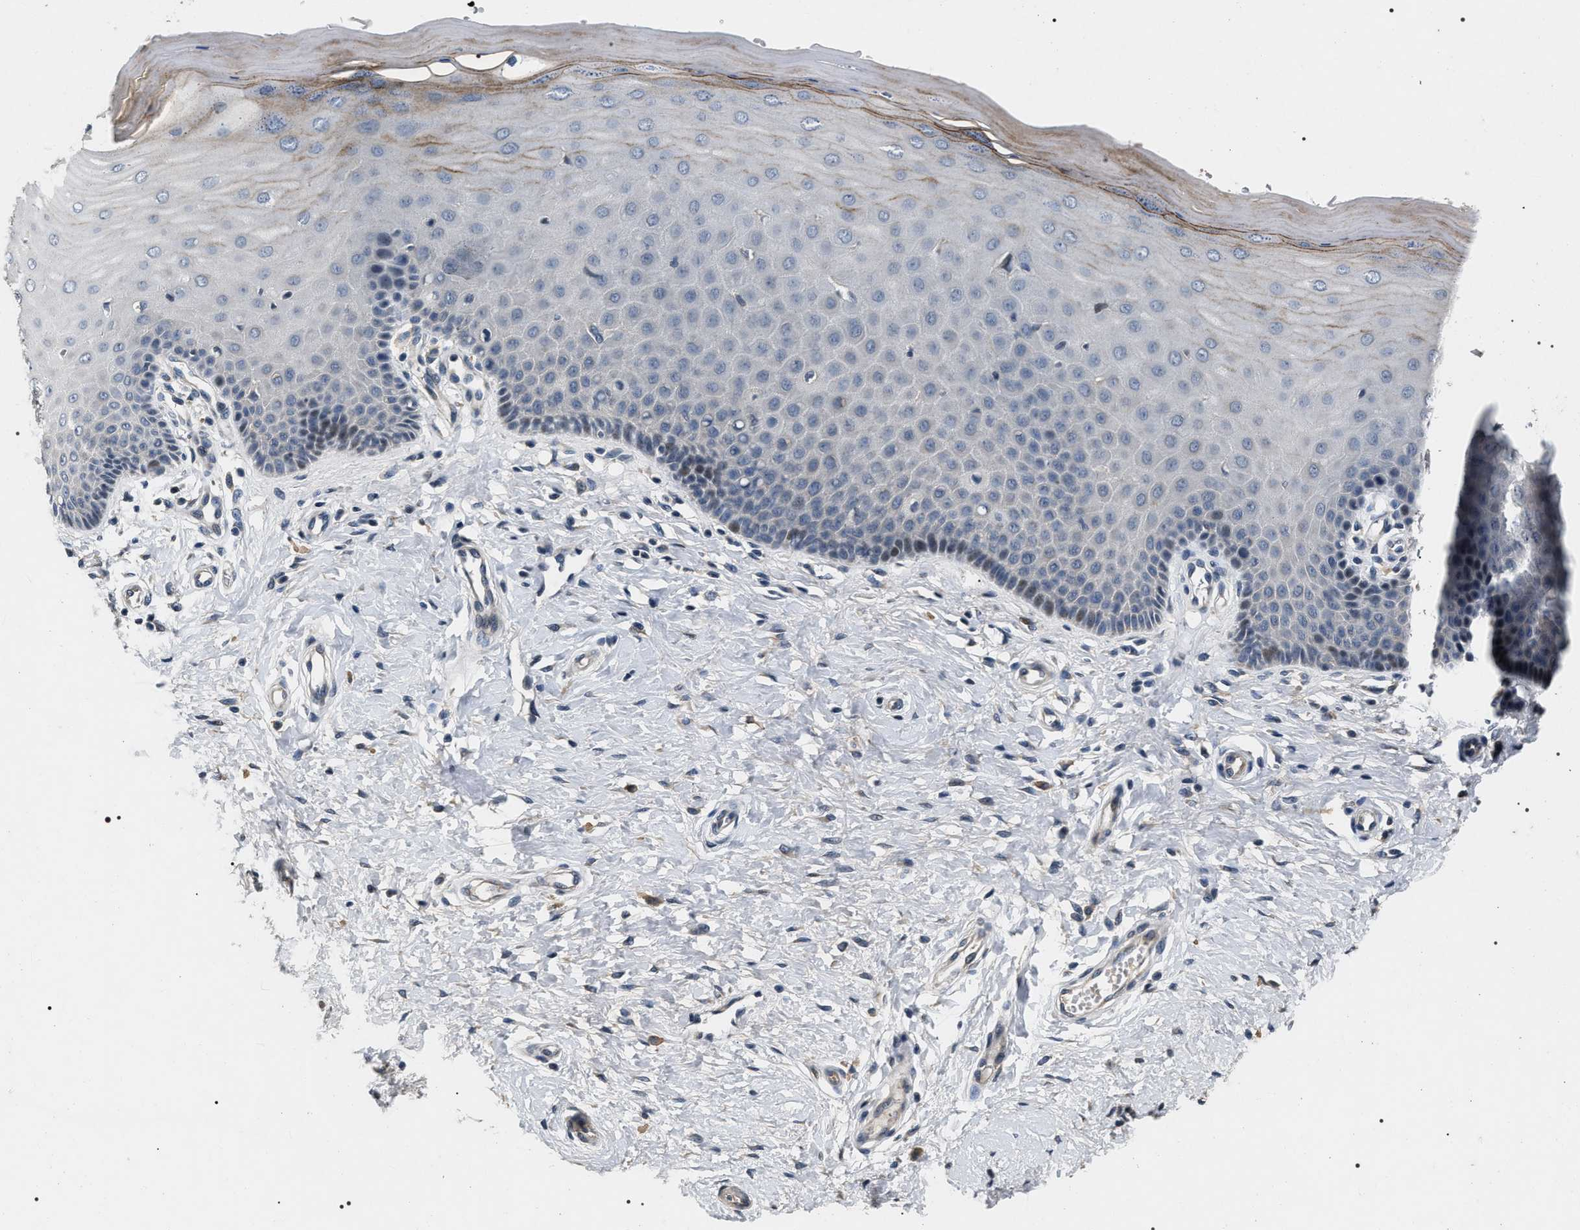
{"staining": {"intensity": "weak", "quantity": "25%-75%", "location": "cytoplasmic/membranous"}, "tissue": "cervix", "cell_type": "Glandular cells", "image_type": "normal", "snomed": [{"axis": "morphology", "description": "Normal tissue, NOS"}, {"axis": "topography", "description": "Cervix"}], "caption": "High-magnification brightfield microscopy of unremarkable cervix stained with DAB (brown) and counterstained with hematoxylin (blue). glandular cells exhibit weak cytoplasmic/membranous expression is appreciated in about25%-75% of cells. The staining is performed using DAB brown chromogen to label protein expression. The nuclei are counter-stained blue using hematoxylin.", "gene": "IFT81", "patient": {"sex": "female", "age": 55}}